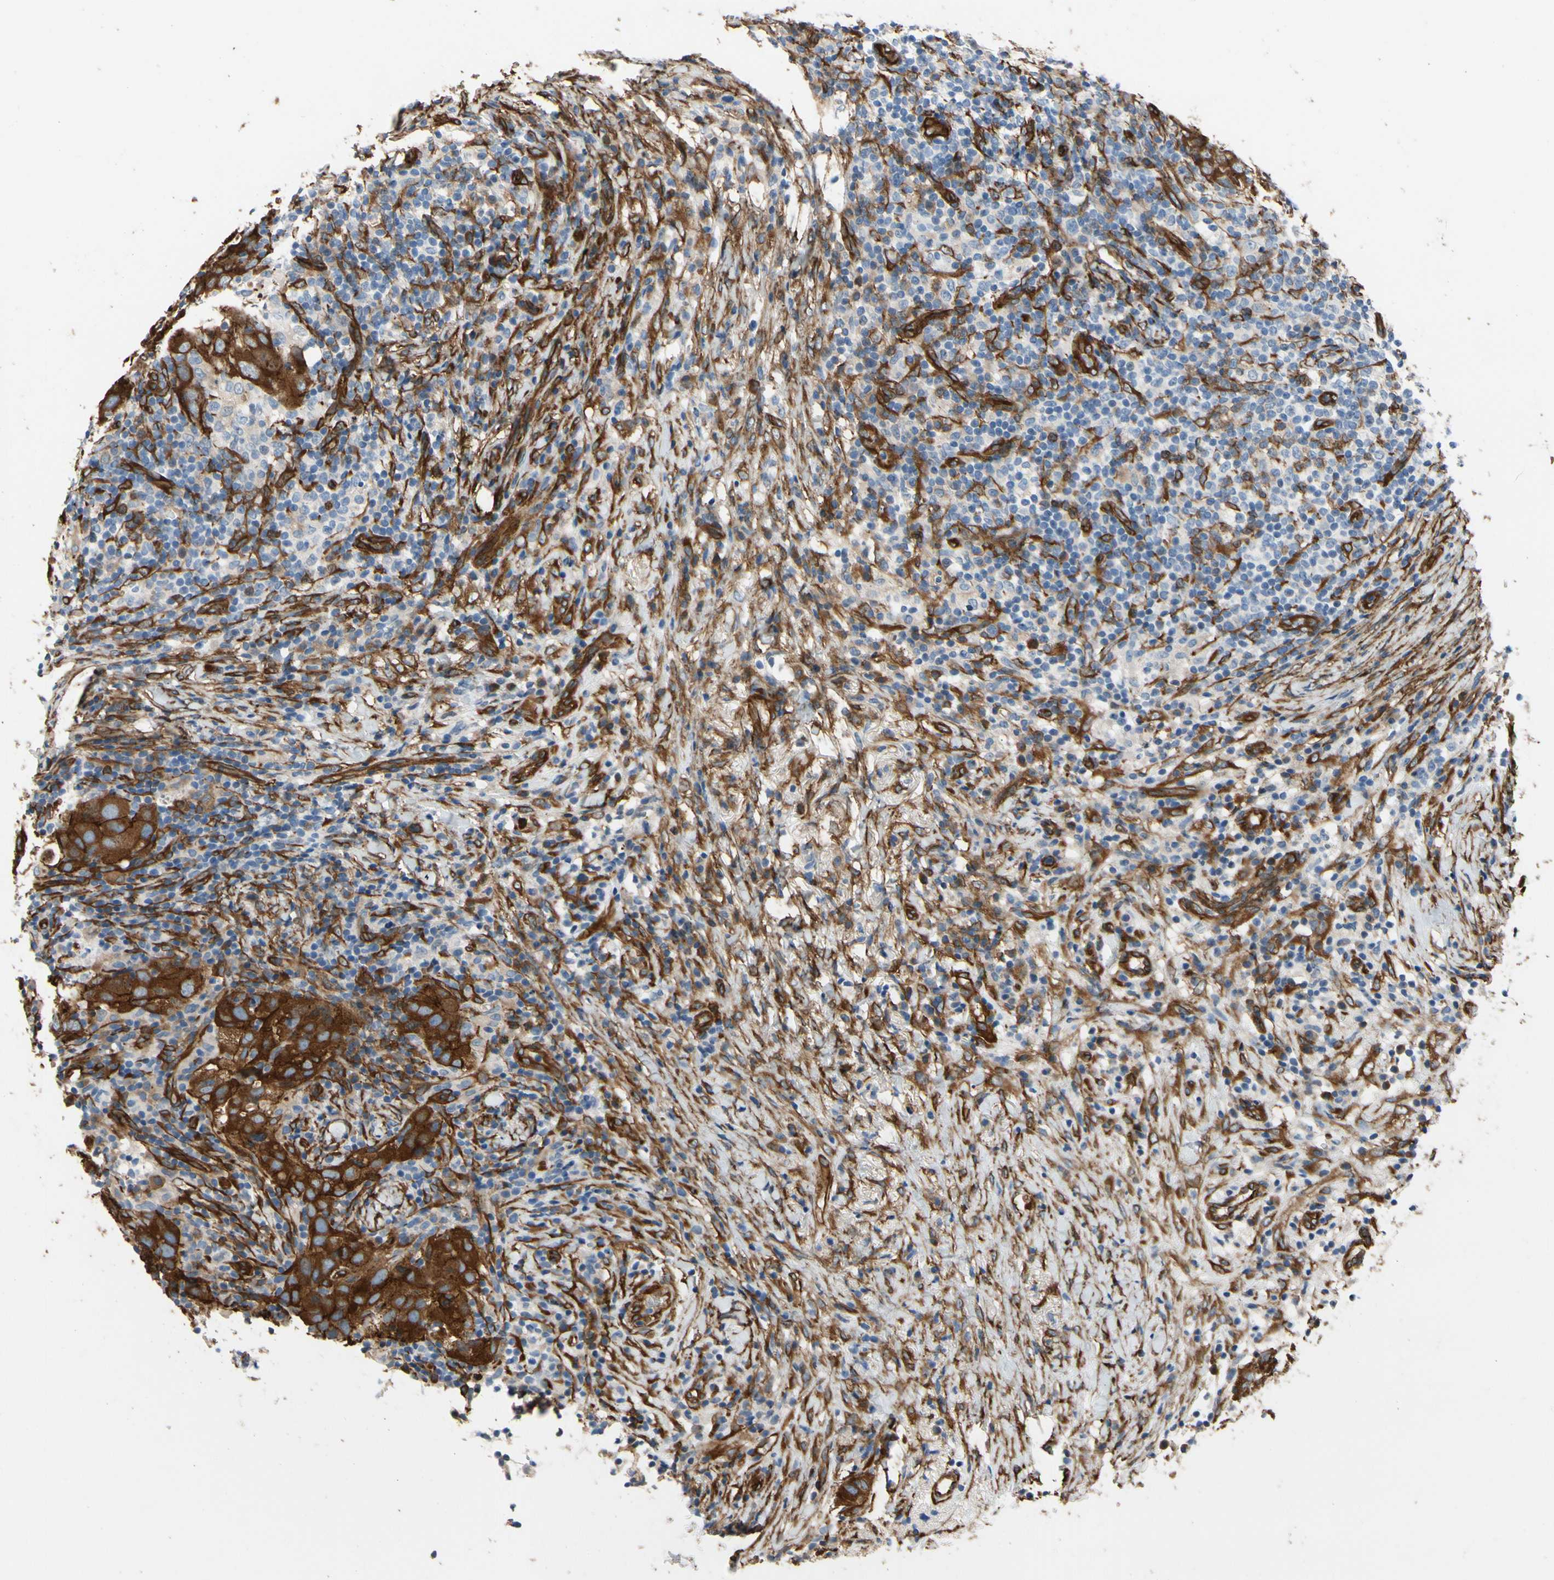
{"staining": {"intensity": "moderate", "quantity": ">75%", "location": "cytoplasmic/membranous"}, "tissue": "breast cancer", "cell_type": "Tumor cells", "image_type": "cancer", "snomed": [{"axis": "morphology", "description": "Duct carcinoma"}, {"axis": "topography", "description": "Breast"}], "caption": "Breast cancer (infiltrating ductal carcinoma) stained for a protein shows moderate cytoplasmic/membranous positivity in tumor cells.", "gene": "CTTNBP2", "patient": {"sex": "female", "age": 37}}